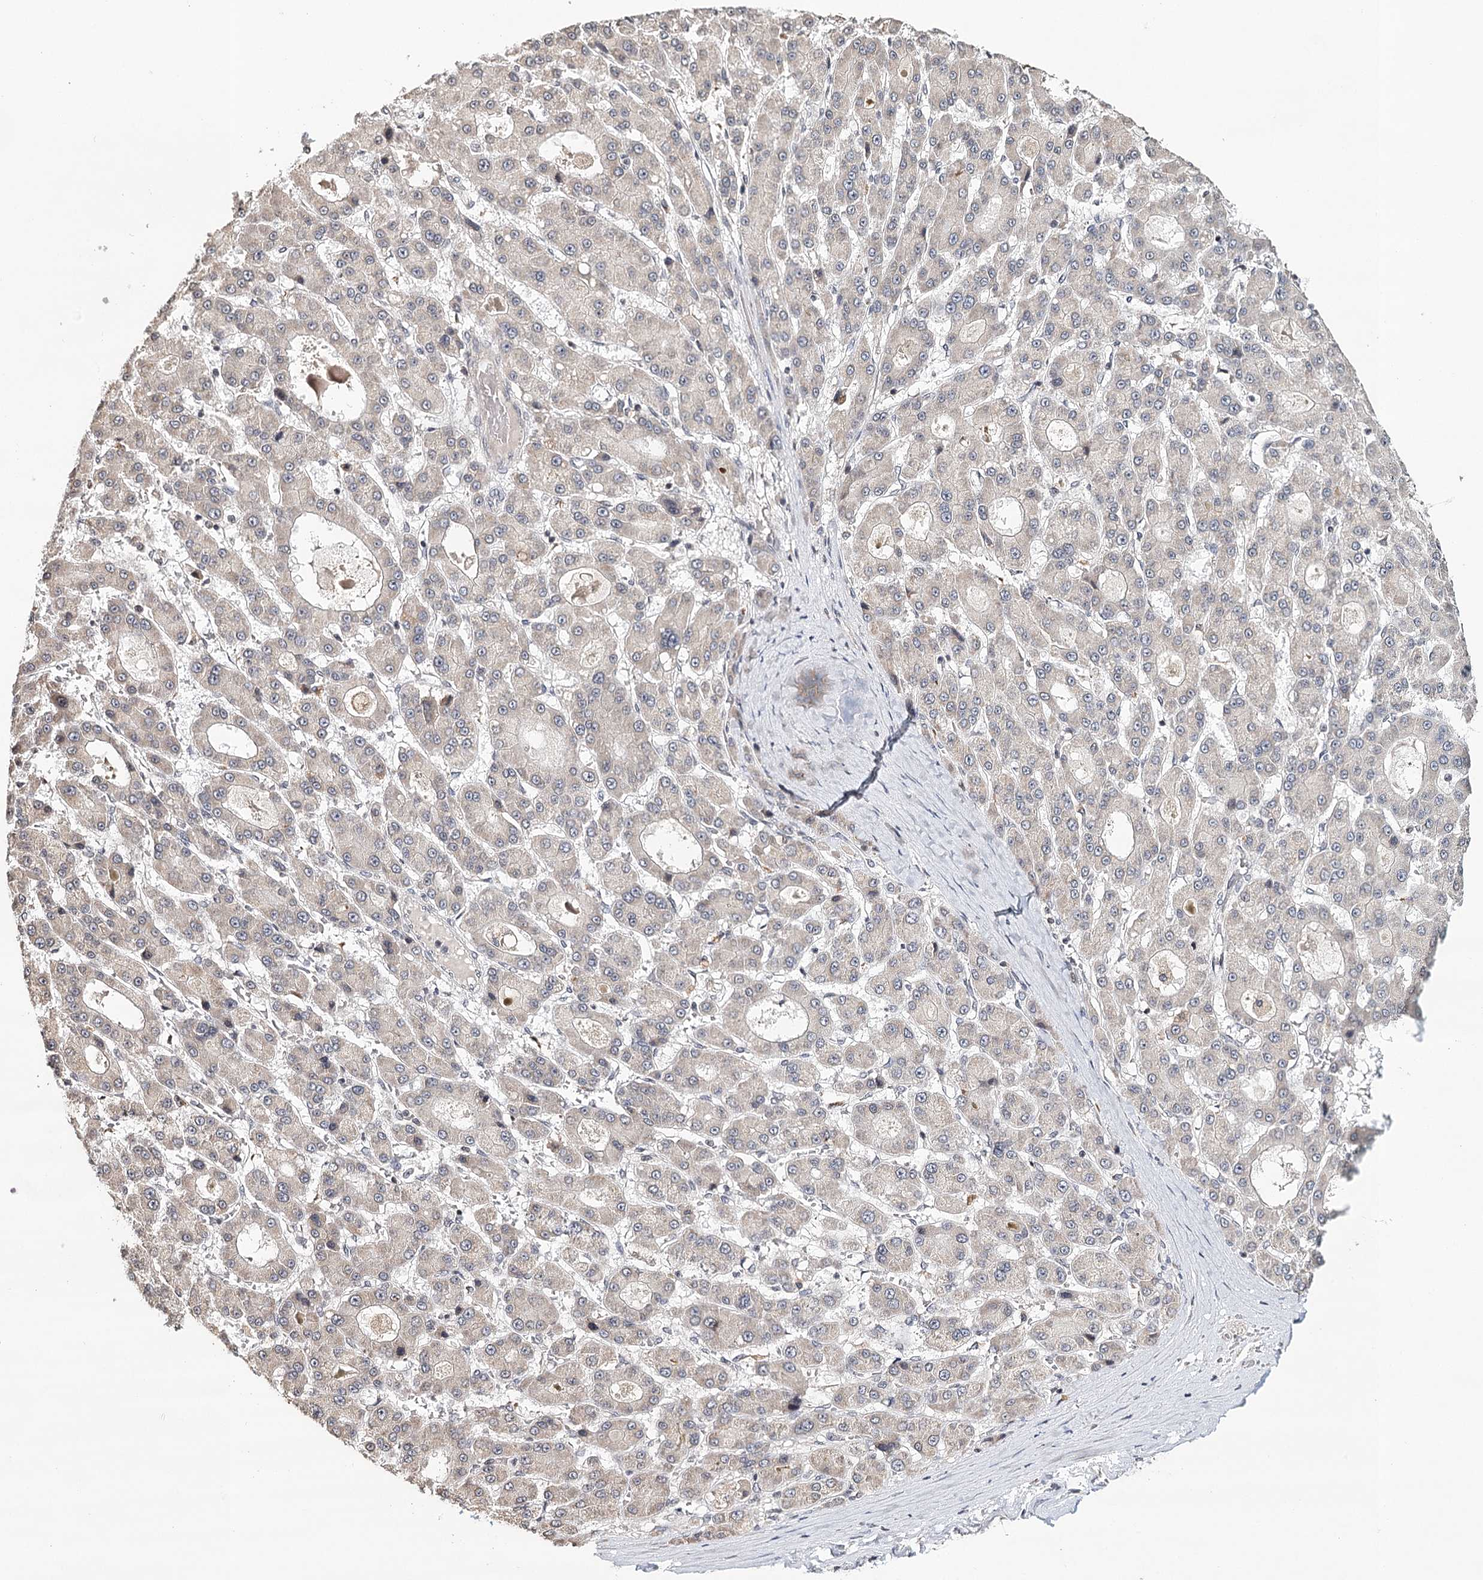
{"staining": {"intensity": "negative", "quantity": "none", "location": "none"}, "tissue": "liver cancer", "cell_type": "Tumor cells", "image_type": "cancer", "snomed": [{"axis": "morphology", "description": "Carcinoma, Hepatocellular, NOS"}, {"axis": "topography", "description": "Liver"}], "caption": "Tumor cells show no significant expression in liver cancer (hepatocellular carcinoma).", "gene": "ICOS", "patient": {"sex": "male", "age": 70}}